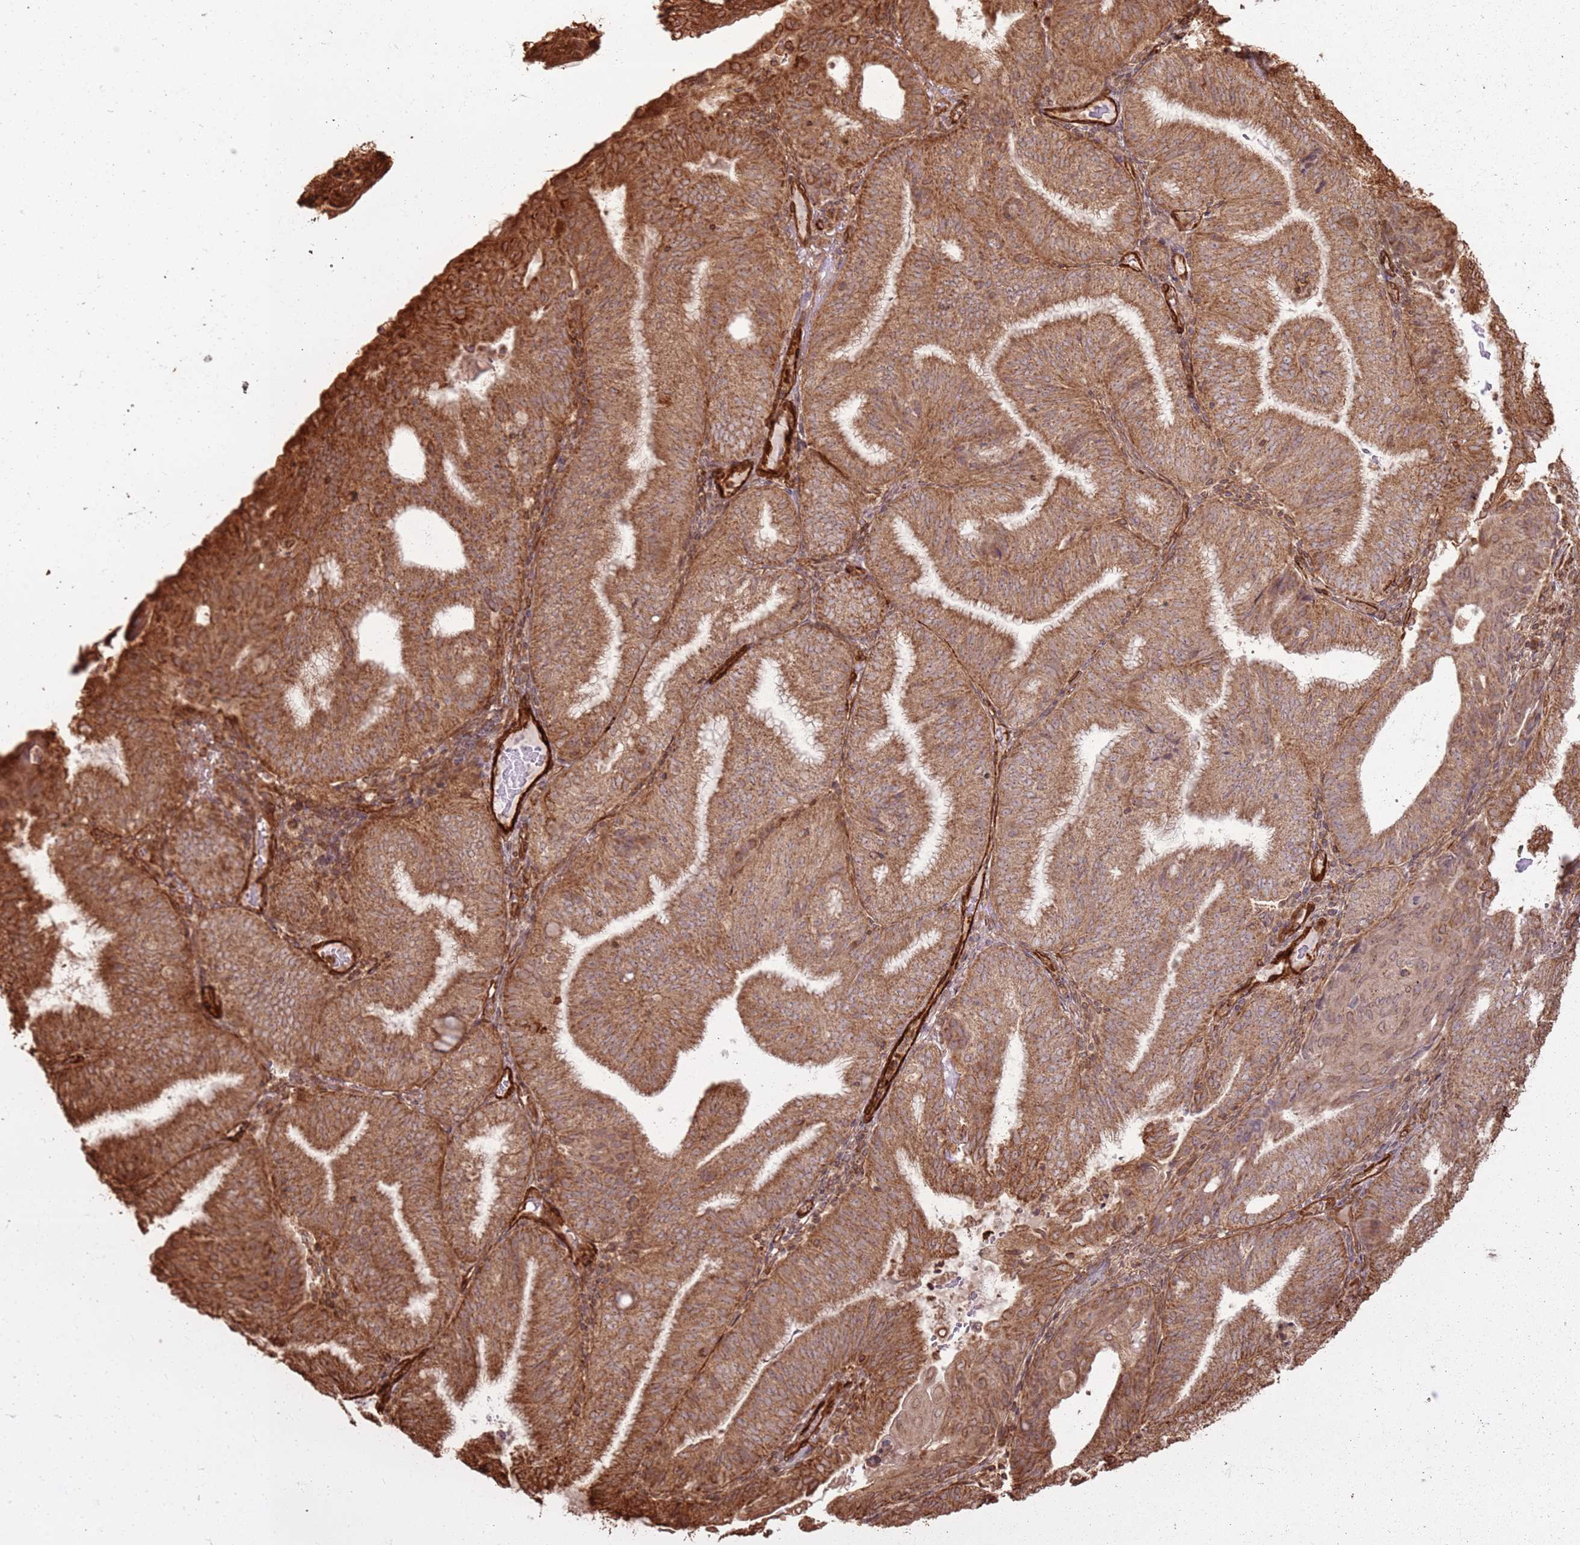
{"staining": {"intensity": "moderate", "quantity": ">75%", "location": "cytoplasmic/membranous"}, "tissue": "endometrial cancer", "cell_type": "Tumor cells", "image_type": "cancer", "snomed": [{"axis": "morphology", "description": "Adenocarcinoma, NOS"}, {"axis": "topography", "description": "Endometrium"}], "caption": "Immunohistochemistry of endometrial cancer (adenocarcinoma) demonstrates medium levels of moderate cytoplasmic/membranous positivity in about >75% of tumor cells. (IHC, brightfield microscopy, high magnification).", "gene": "DDX59", "patient": {"sex": "female", "age": 49}}